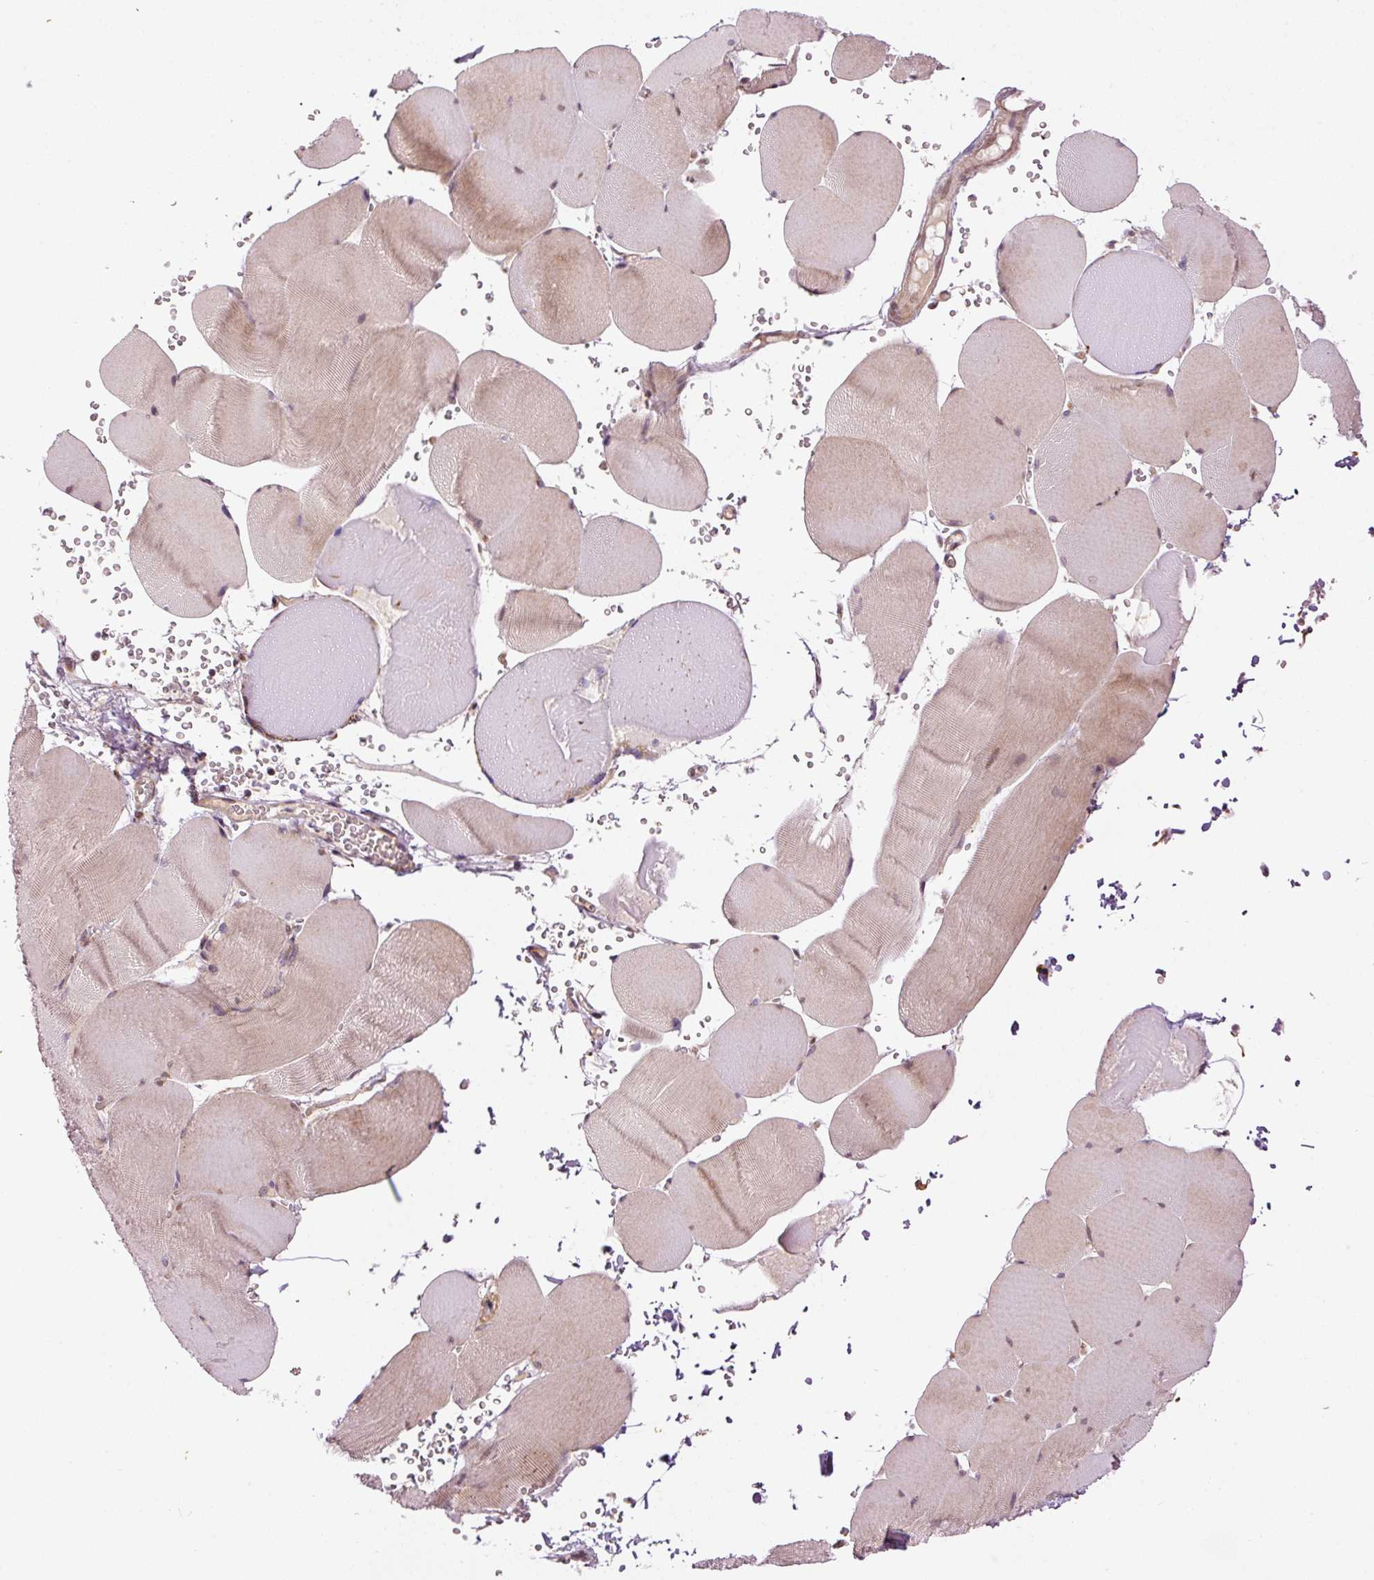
{"staining": {"intensity": "weak", "quantity": "25%-75%", "location": "cytoplasmic/membranous"}, "tissue": "skeletal muscle", "cell_type": "Myocytes", "image_type": "normal", "snomed": [{"axis": "morphology", "description": "Normal tissue, NOS"}, {"axis": "topography", "description": "Skeletal muscle"}, {"axis": "topography", "description": "Head-Neck"}], "caption": "Immunohistochemical staining of normal human skeletal muscle shows weak cytoplasmic/membranous protein positivity in approximately 25%-75% of myocytes. Nuclei are stained in blue.", "gene": "ANKRD20A1", "patient": {"sex": "male", "age": 66}}